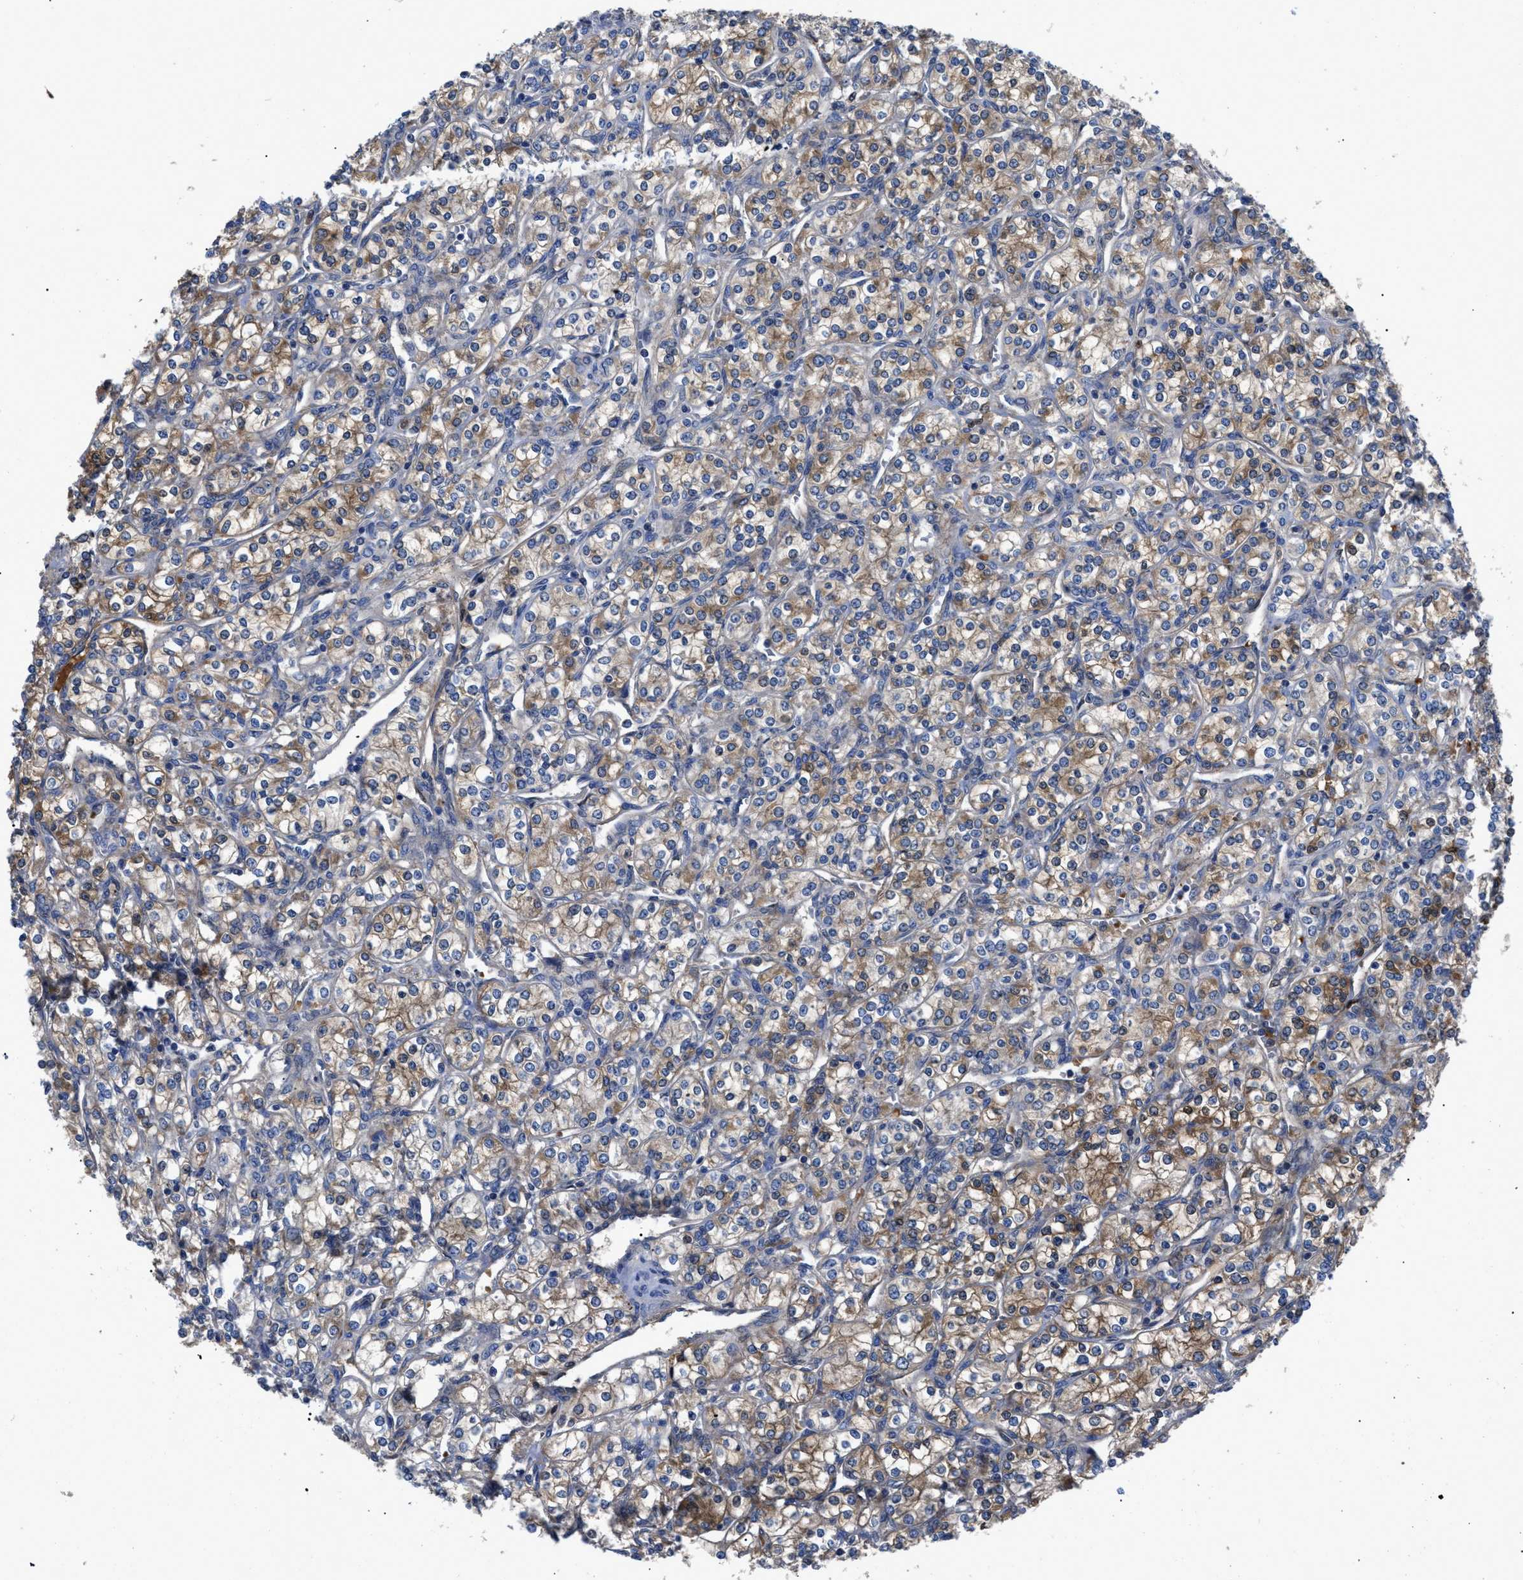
{"staining": {"intensity": "moderate", "quantity": ">75%", "location": "cytoplasmic/membranous"}, "tissue": "renal cancer", "cell_type": "Tumor cells", "image_type": "cancer", "snomed": [{"axis": "morphology", "description": "Adenocarcinoma, NOS"}, {"axis": "topography", "description": "Kidney"}], "caption": "A brown stain highlights moderate cytoplasmic/membranous positivity of a protein in renal adenocarcinoma tumor cells.", "gene": "SERPINA6", "patient": {"sex": "male", "age": 77}}